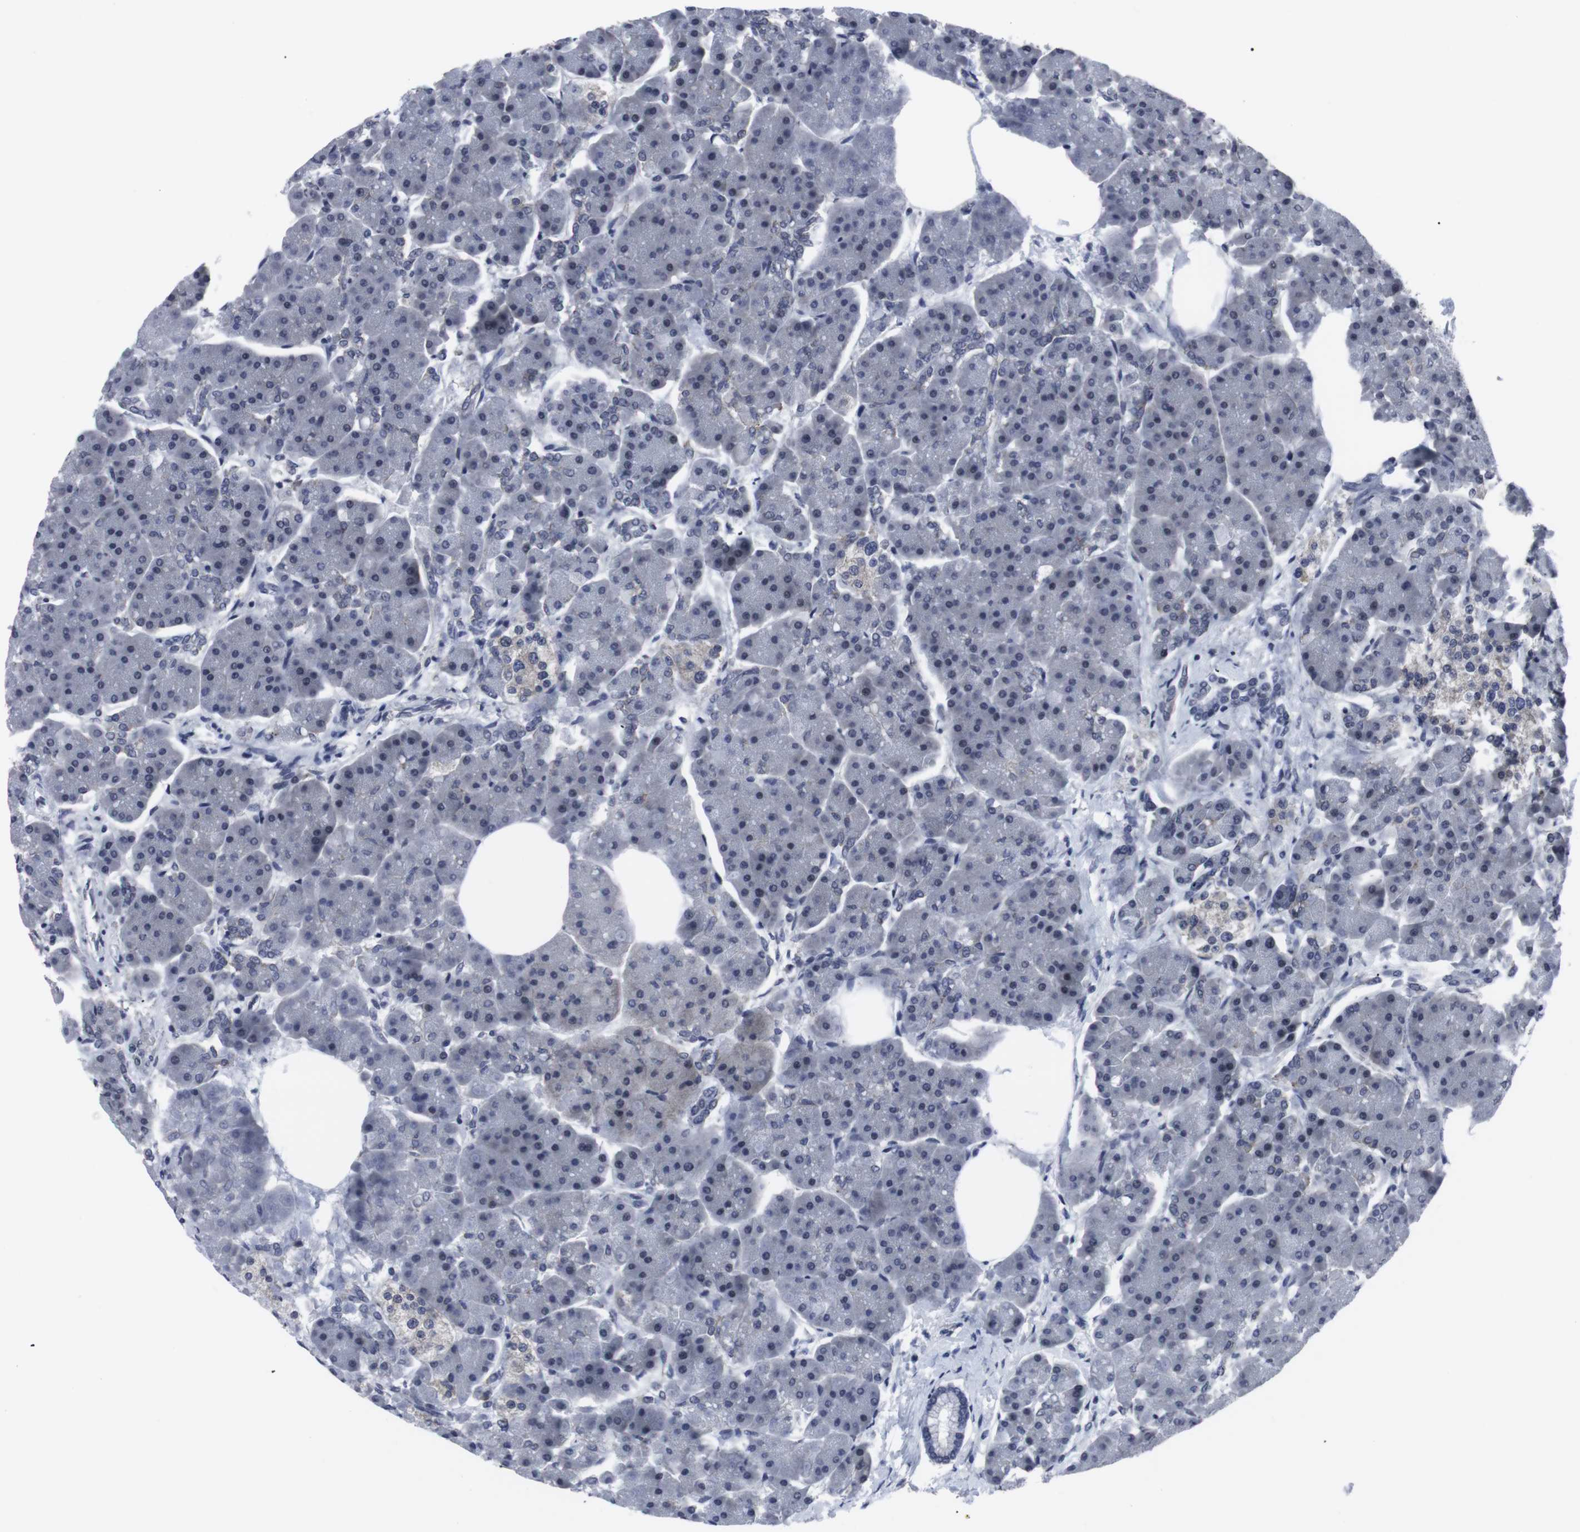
{"staining": {"intensity": "negative", "quantity": "none", "location": "none"}, "tissue": "pancreas", "cell_type": "Exocrine glandular cells", "image_type": "normal", "snomed": [{"axis": "morphology", "description": "Normal tissue, NOS"}, {"axis": "topography", "description": "Pancreas"}], "caption": "Protein analysis of unremarkable pancreas reveals no significant staining in exocrine glandular cells.", "gene": "GEMIN2", "patient": {"sex": "female", "age": 70}}